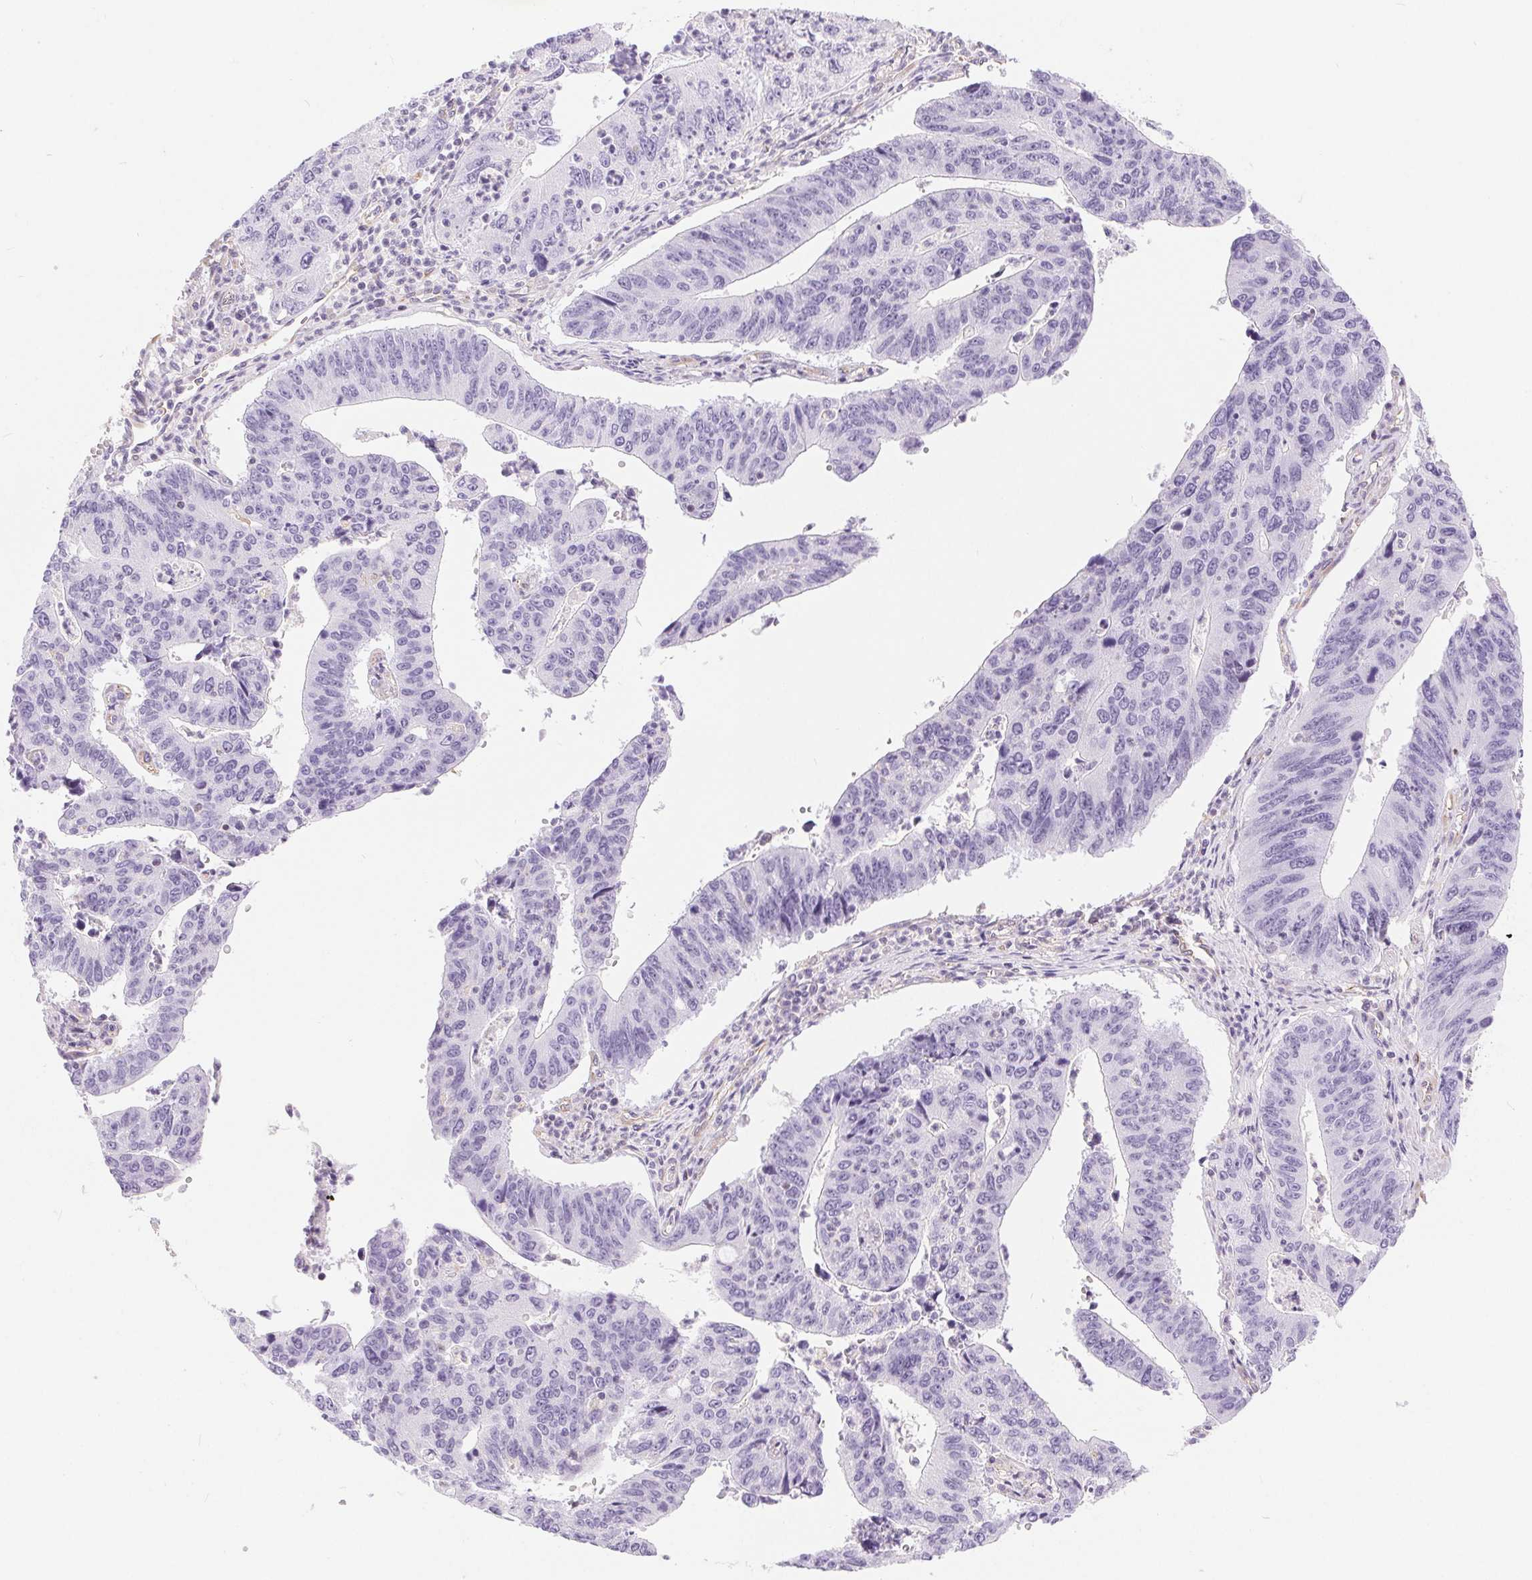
{"staining": {"intensity": "negative", "quantity": "none", "location": "none"}, "tissue": "stomach cancer", "cell_type": "Tumor cells", "image_type": "cancer", "snomed": [{"axis": "morphology", "description": "Adenocarcinoma, NOS"}, {"axis": "topography", "description": "Stomach"}], "caption": "Immunohistochemistry (IHC) histopathology image of adenocarcinoma (stomach) stained for a protein (brown), which demonstrates no staining in tumor cells.", "gene": "GFAP", "patient": {"sex": "male", "age": 59}}